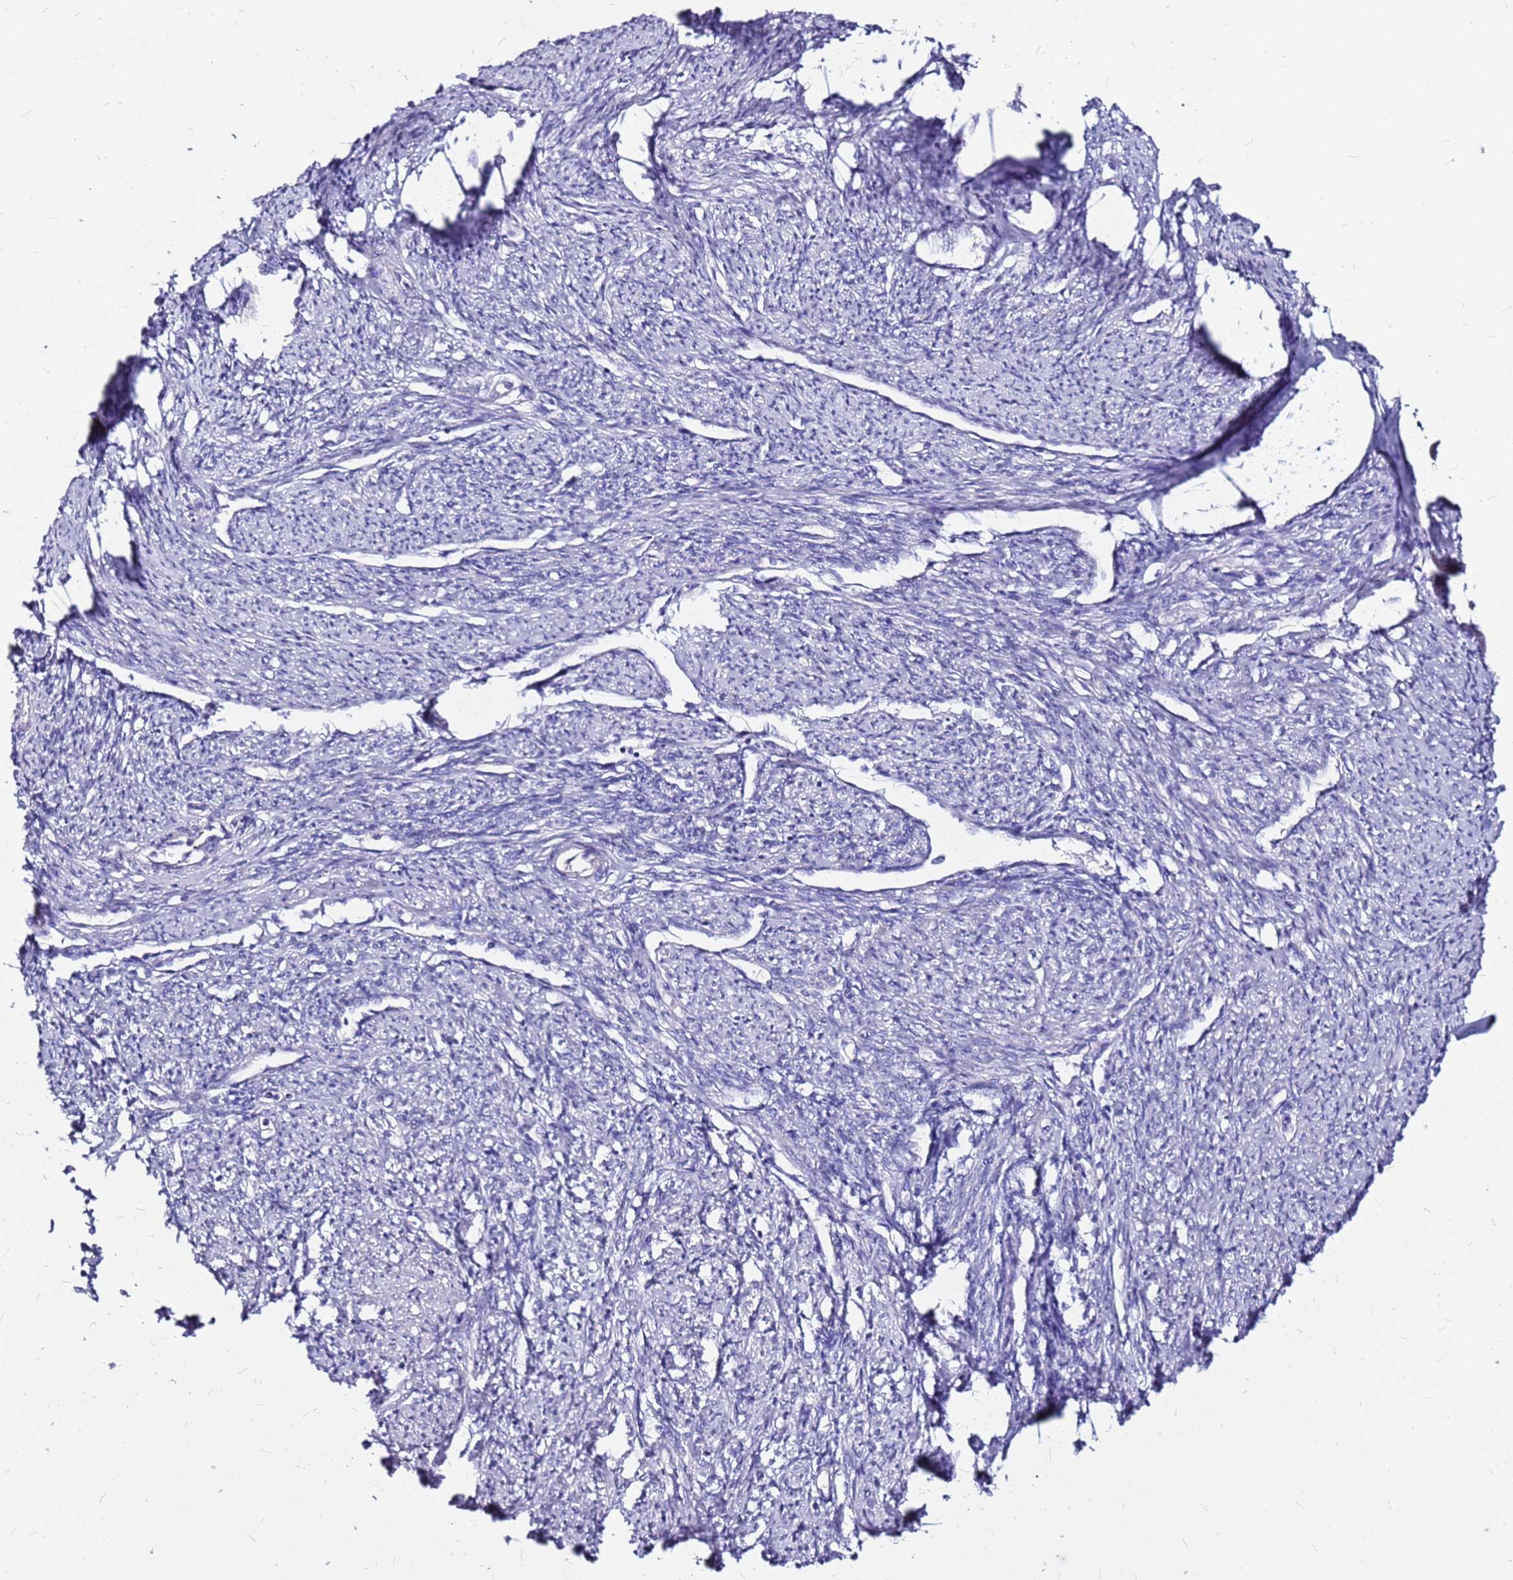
{"staining": {"intensity": "negative", "quantity": "none", "location": "none"}, "tissue": "smooth muscle", "cell_type": "Smooth muscle cells", "image_type": "normal", "snomed": [{"axis": "morphology", "description": "Normal tissue, NOS"}, {"axis": "topography", "description": "Smooth muscle"}, {"axis": "topography", "description": "Uterus"}], "caption": "This is an immunohistochemistry (IHC) micrograph of benign smooth muscle. There is no positivity in smooth muscle cells.", "gene": "CASD1", "patient": {"sex": "female", "age": 59}}